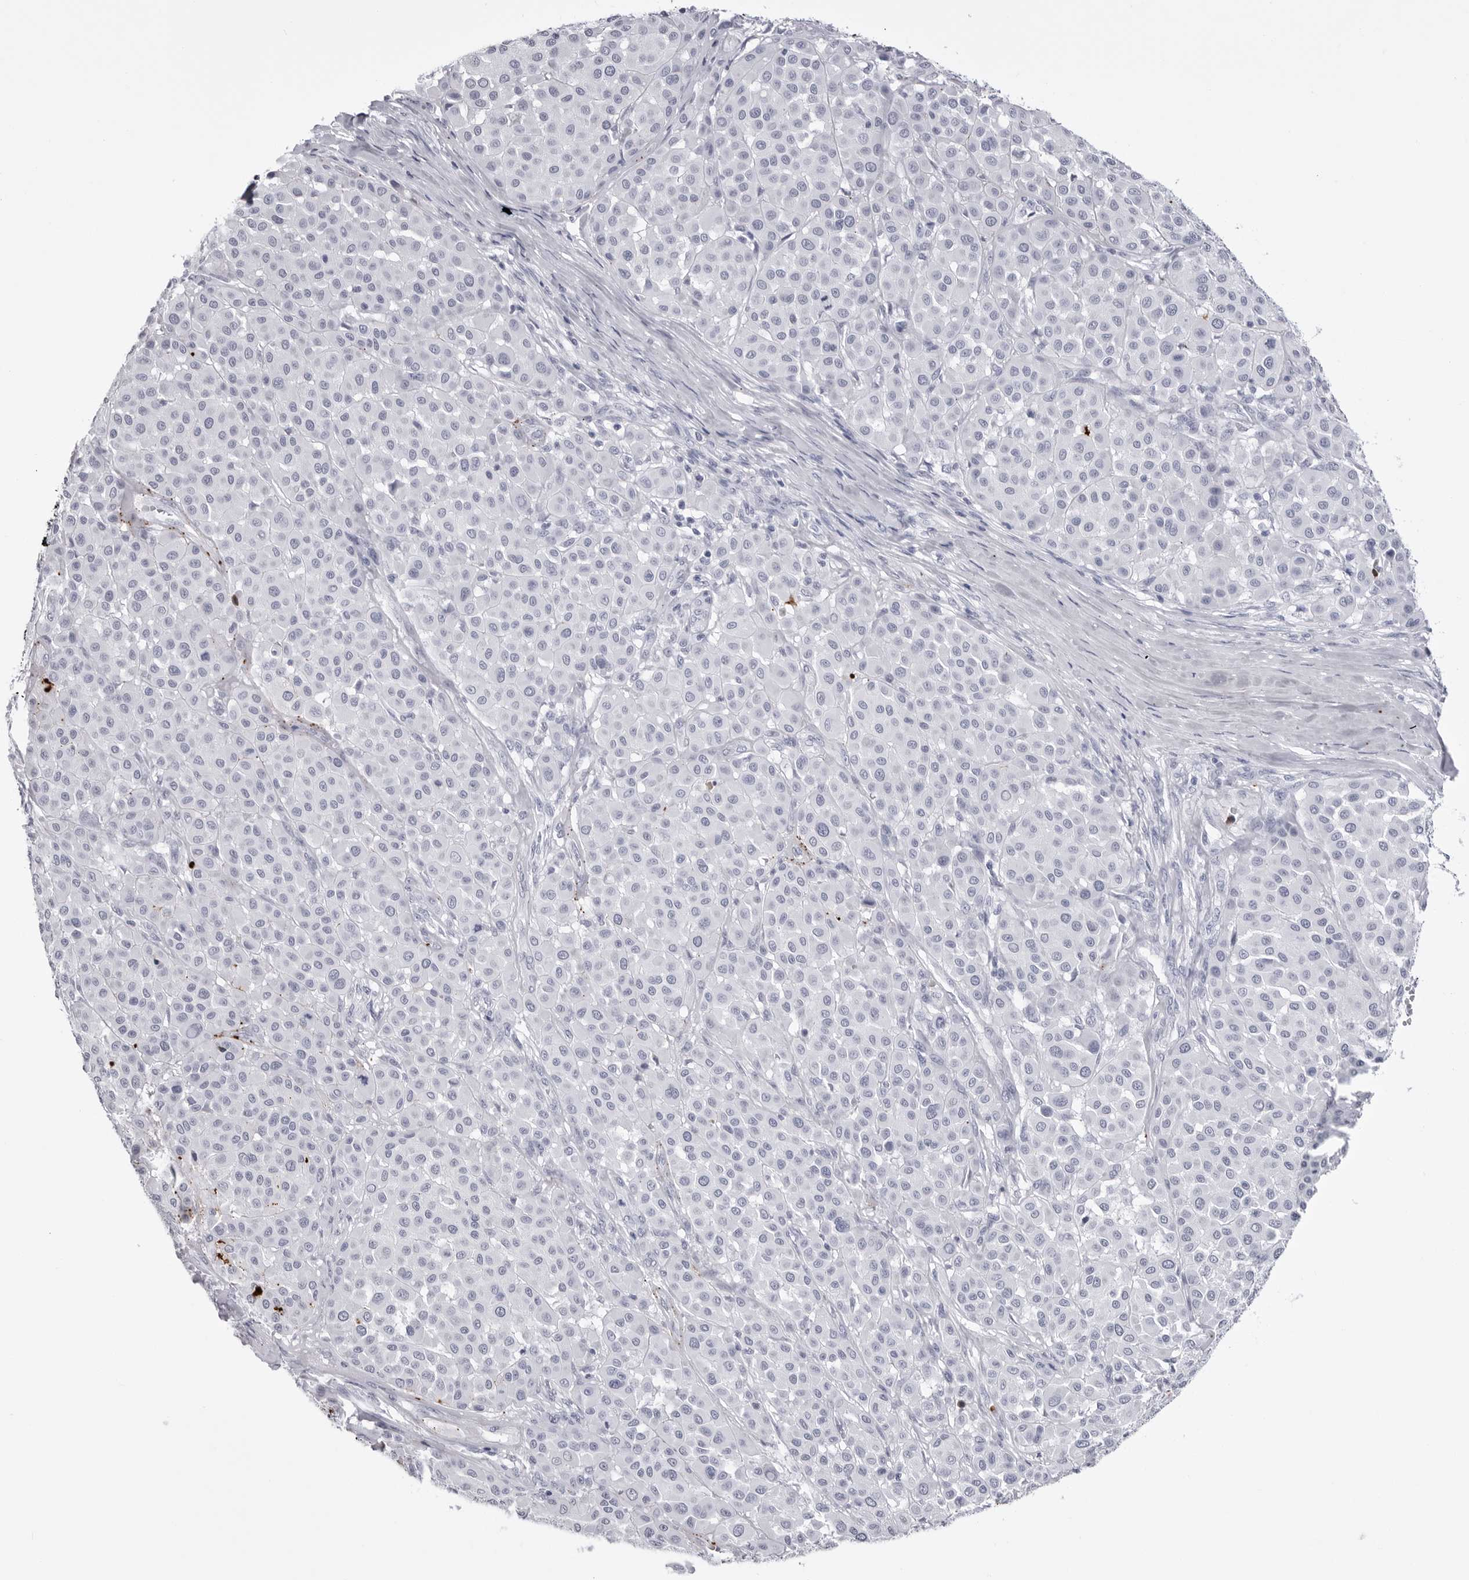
{"staining": {"intensity": "negative", "quantity": "none", "location": "none"}, "tissue": "melanoma", "cell_type": "Tumor cells", "image_type": "cancer", "snomed": [{"axis": "morphology", "description": "Malignant melanoma, Metastatic site"}, {"axis": "topography", "description": "Soft tissue"}], "caption": "There is no significant expression in tumor cells of melanoma.", "gene": "COL26A1", "patient": {"sex": "male", "age": 41}}